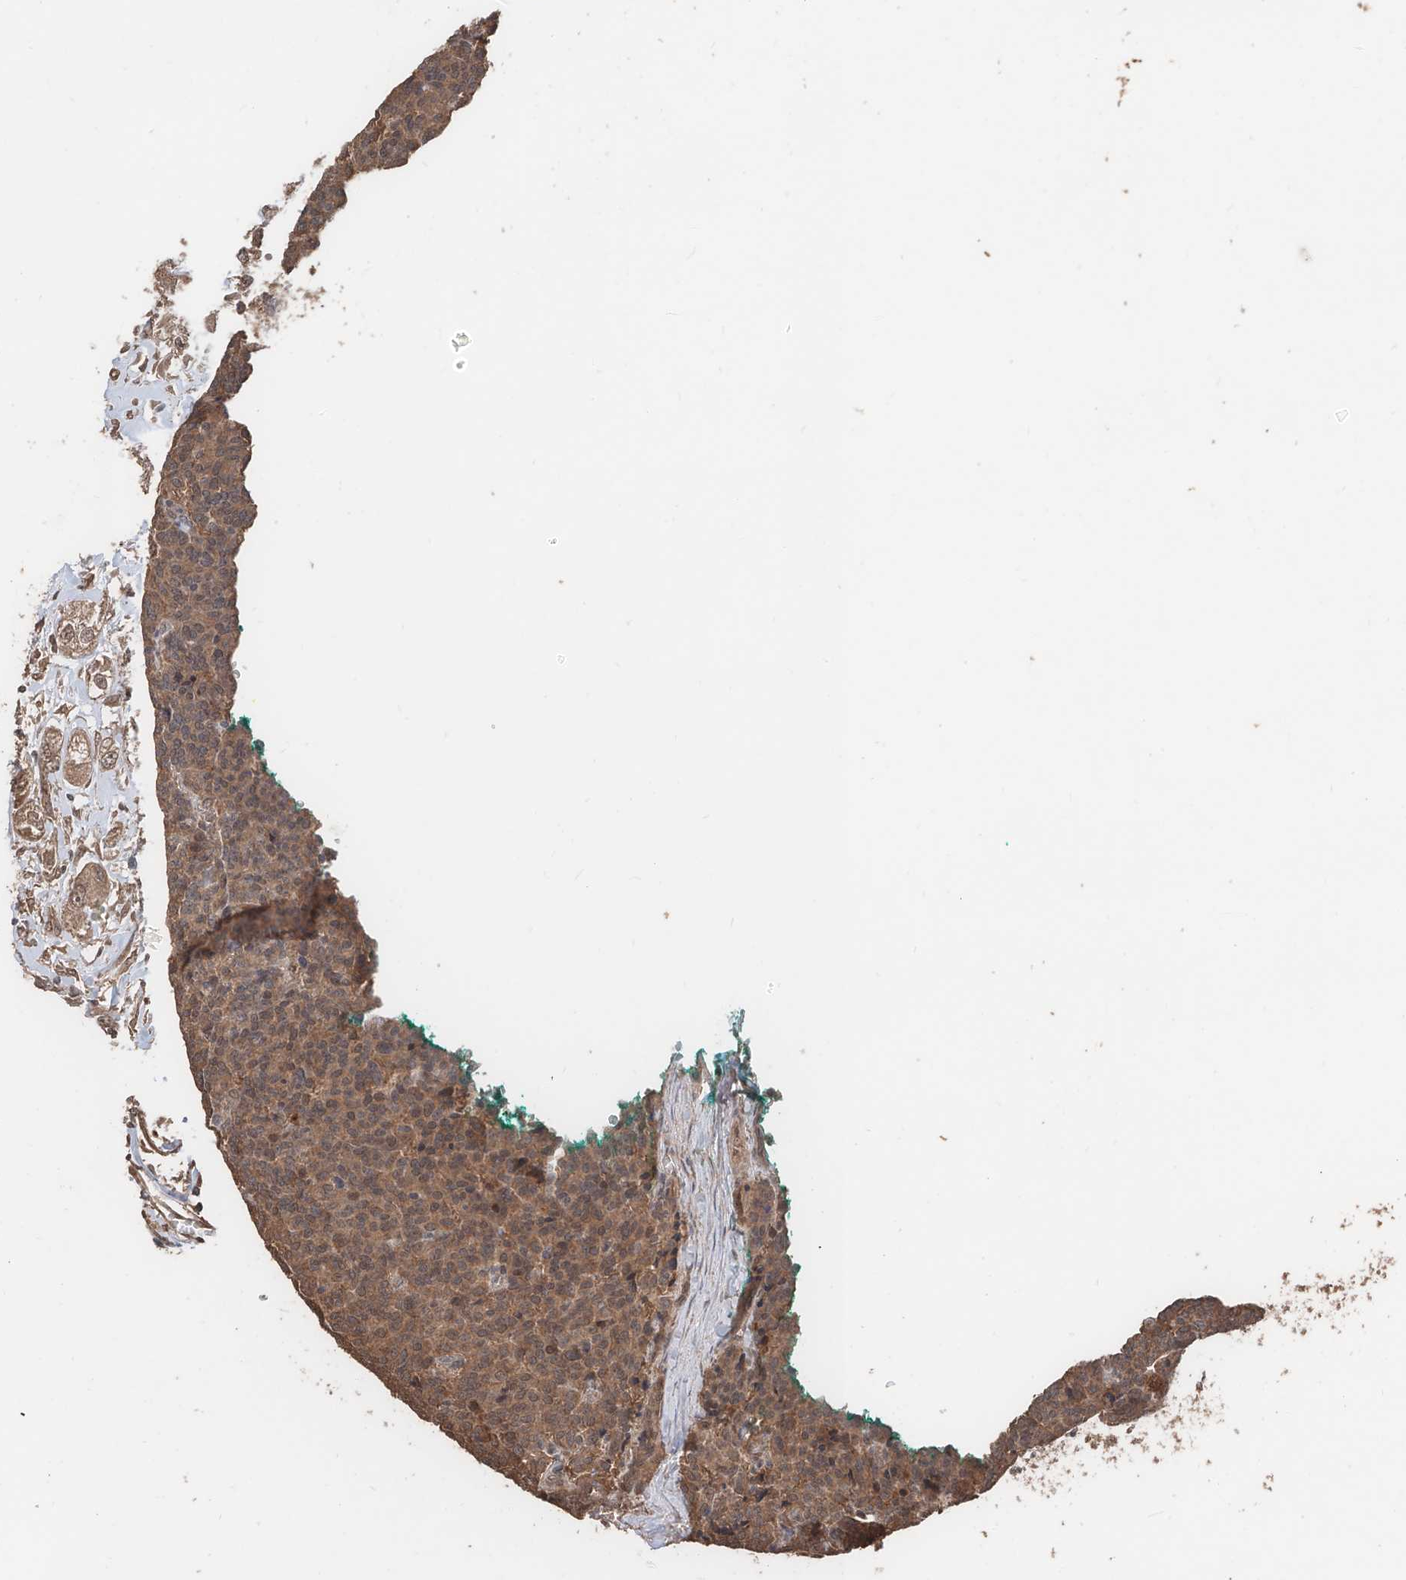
{"staining": {"intensity": "moderate", "quantity": ">75%", "location": "cytoplasmic/membranous"}, "tissue": "carcinoid", "cell_type": "Tumor cells", "image_type": "cancer", "snomed": [{"axis": "morphology", "description": "Carcinoid, malignant, NOS"}, {"axis": "topography", "description": "Lung"}], "caption": "Tumor cells reveal medium levels of moderate cytoplasmic/membranous positivity in approximately >75% of cells in human carcinoid (malignant).", "gene": "FAM135A", "patient": {"sex": "female", "age": 46}}